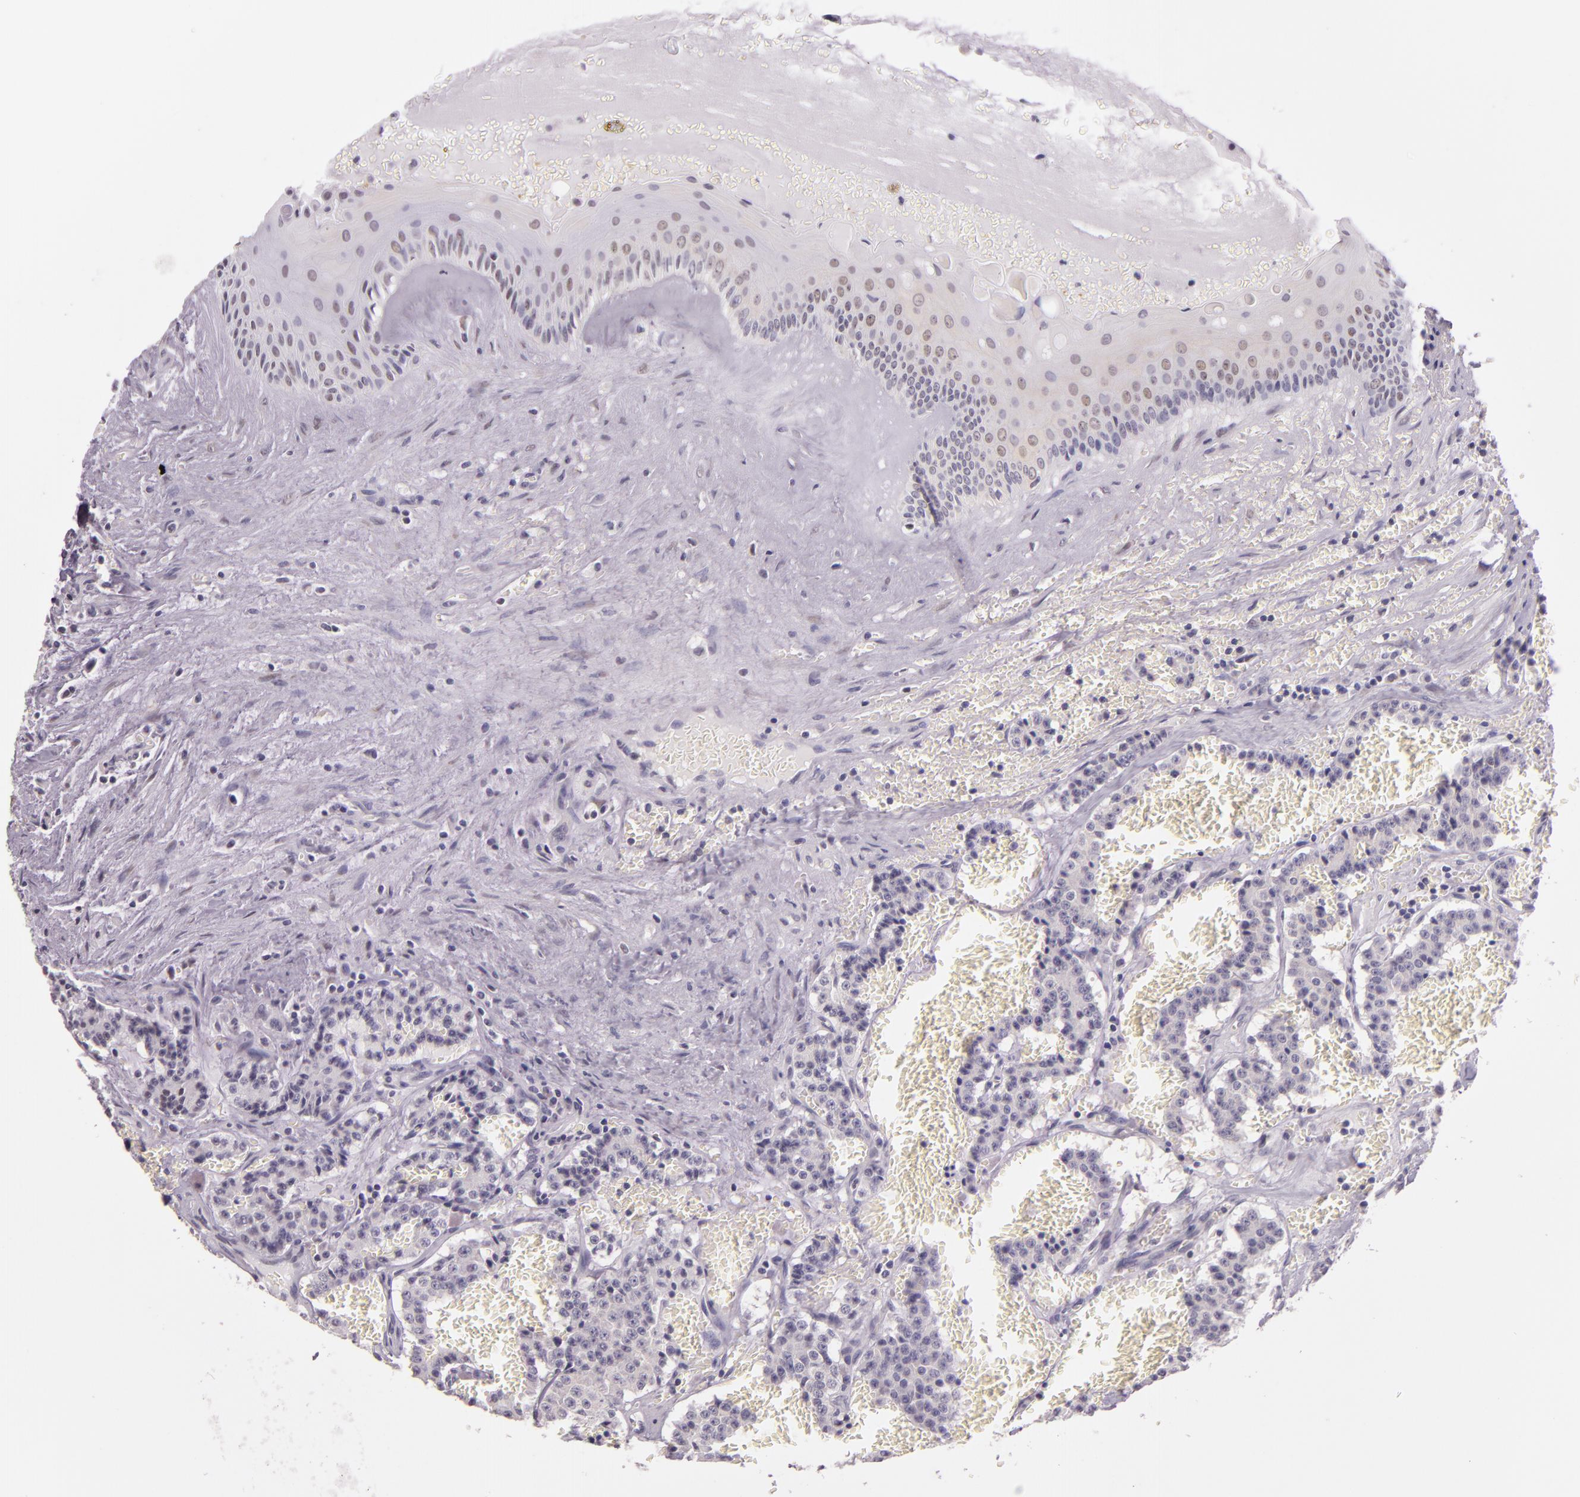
{"staining": {"intensity": "negative", "quantity": "none", "location": "none"}, "tissue": "carcinoid", "cell_type": "Tumor cells", "image_type": "cancer", "snomed": [{"axis": "morphology", "description": "Carcinoid, malignant, NOS"}, {"axis": "topography", "description": "Bronchus"}], "caption": "Immunohistochemistry image of carcinoid stained for a protein (brown), which demonstrates no staining in tumor cells.", "gene": "HSPA8", "patient": {"sex": "male", "age": 55}}